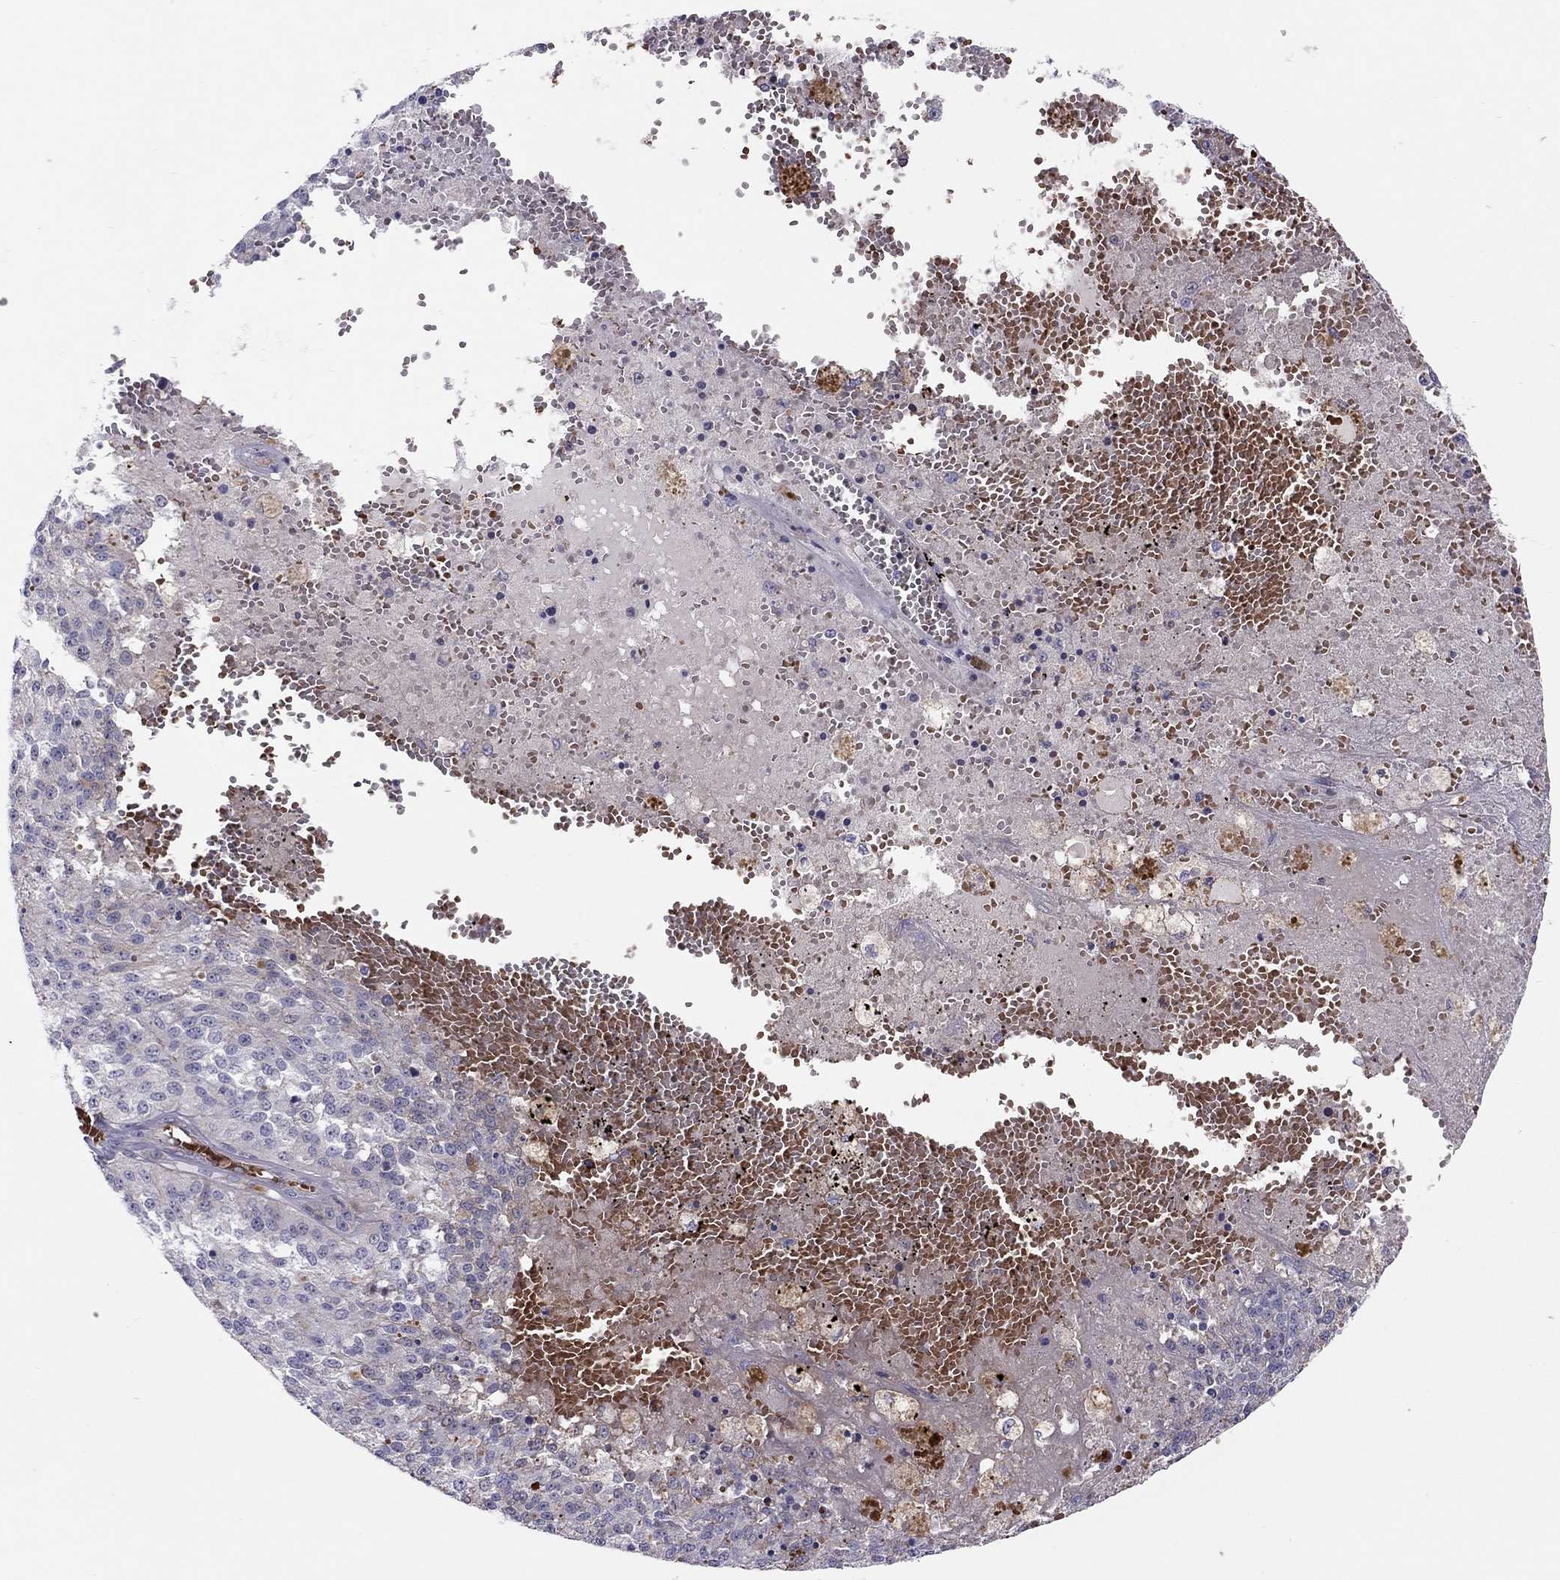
{"staining": {"intensity": "negative", "quantity": "none", "location": "none"}, "tissue": "melanoma", "cell_type": "Tumor cells", "image_type": "cancer", "snomed": [{"axis": "morphology", "description": "Malignant melanoma, Metastatic site"}, {"axis": "topography", "description": "Lymph node"}], "caption": "Human malignant melanoma (metastatic site) stained for a protein using immunohistochemistry shows no positivity in tumor cells.", "gene": "FRMD1", "patient": {"sex": "female", "age": 64}}